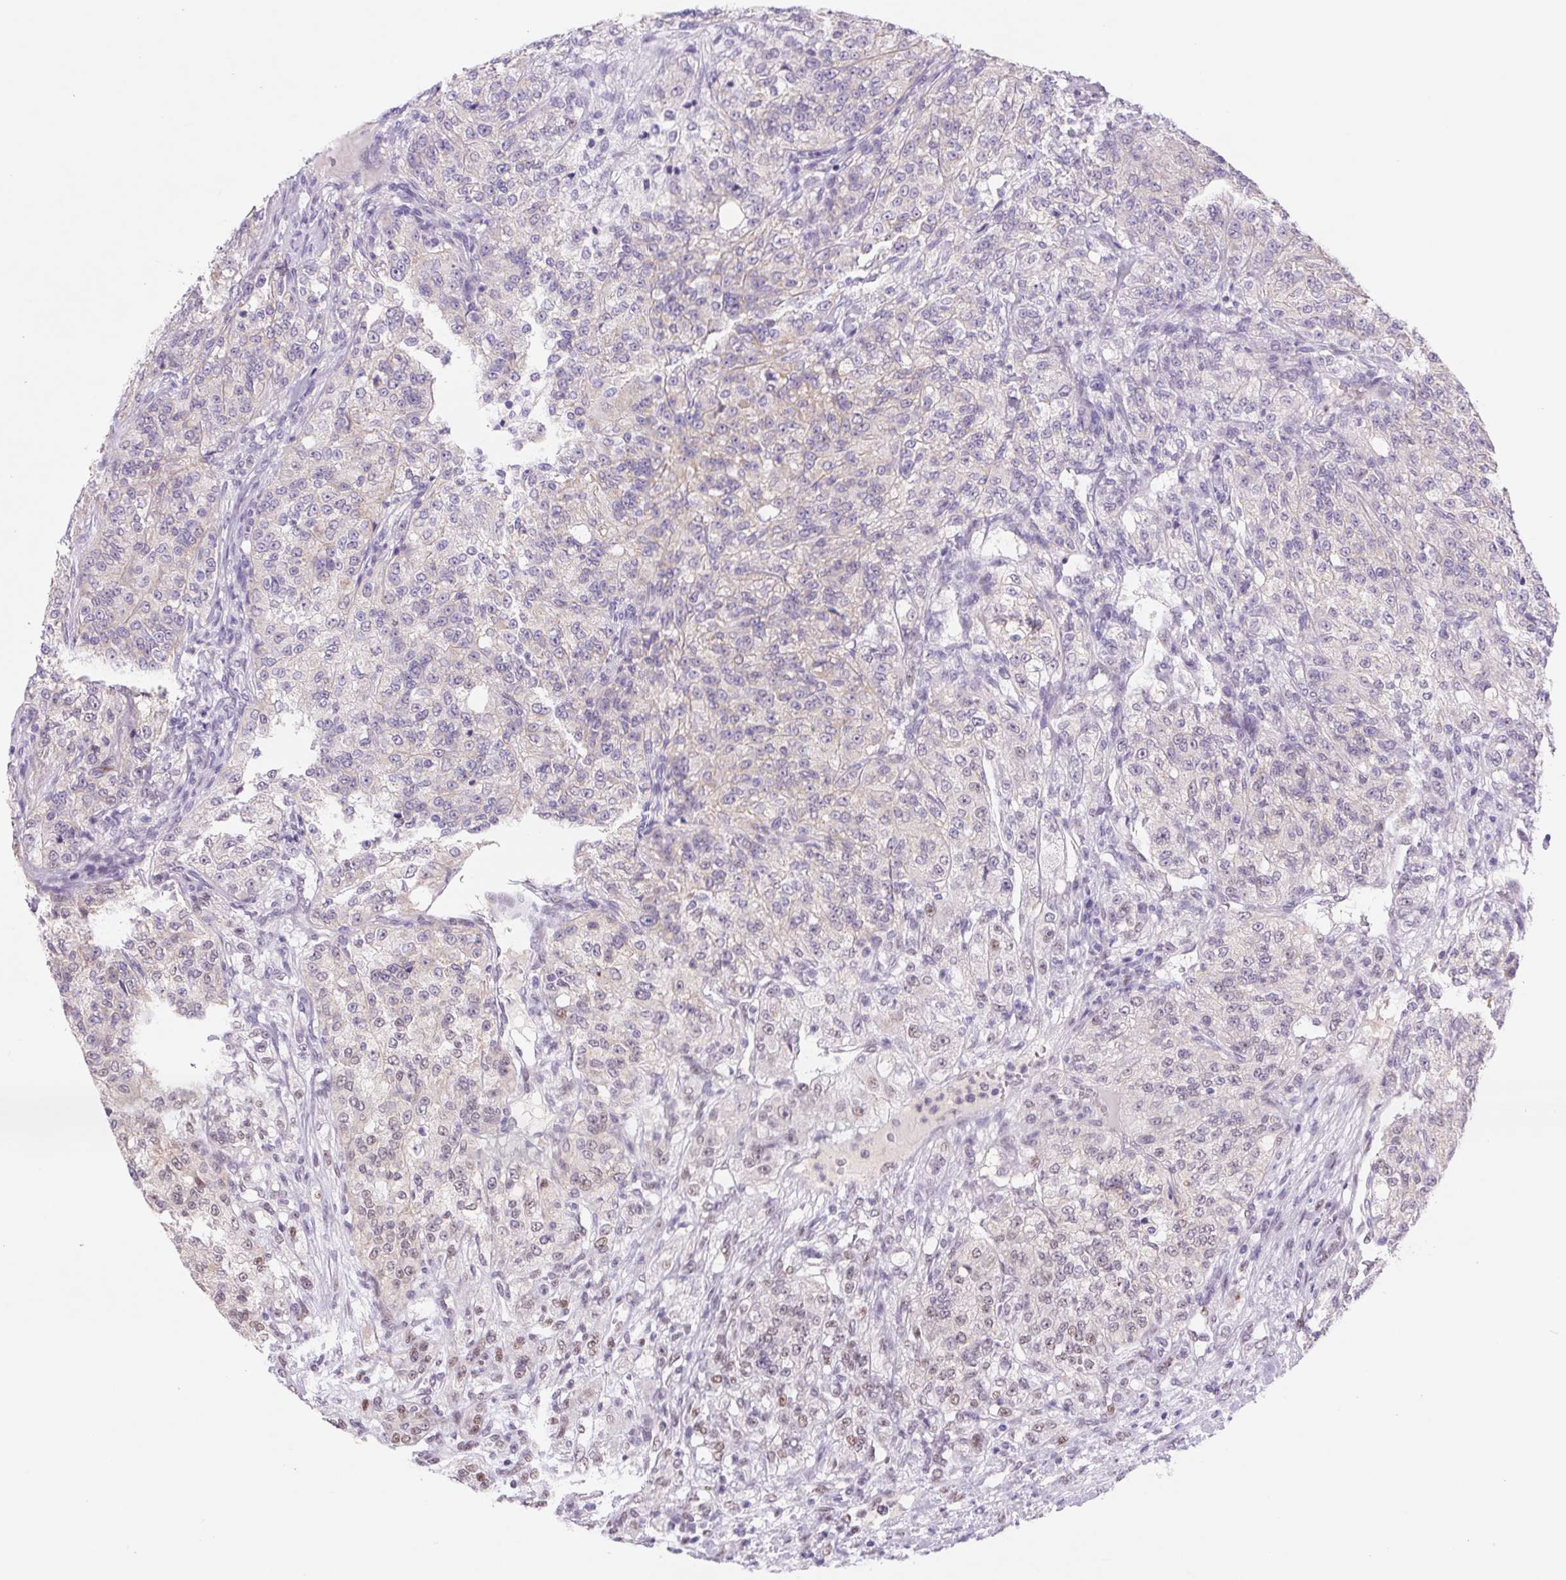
{"staining": {"intensity": "negative", "quantity": "none", "location": "none"}, "tissue": "renal cancer", "cell_type": "Tumor cells", "image_type": "cancer", "snomed": [{"axis": "morphology", "description": "Adenocarcinoma, NOS"}, {"axis": "topography", "description": "Kidney"}], "caption": "Adenocarcinoma (renal) was stained to show a protein in brown. There is no significant expression in tumor cells.", "gene": "DPPA5", "patient": {"sex": "female", "age": 63}}